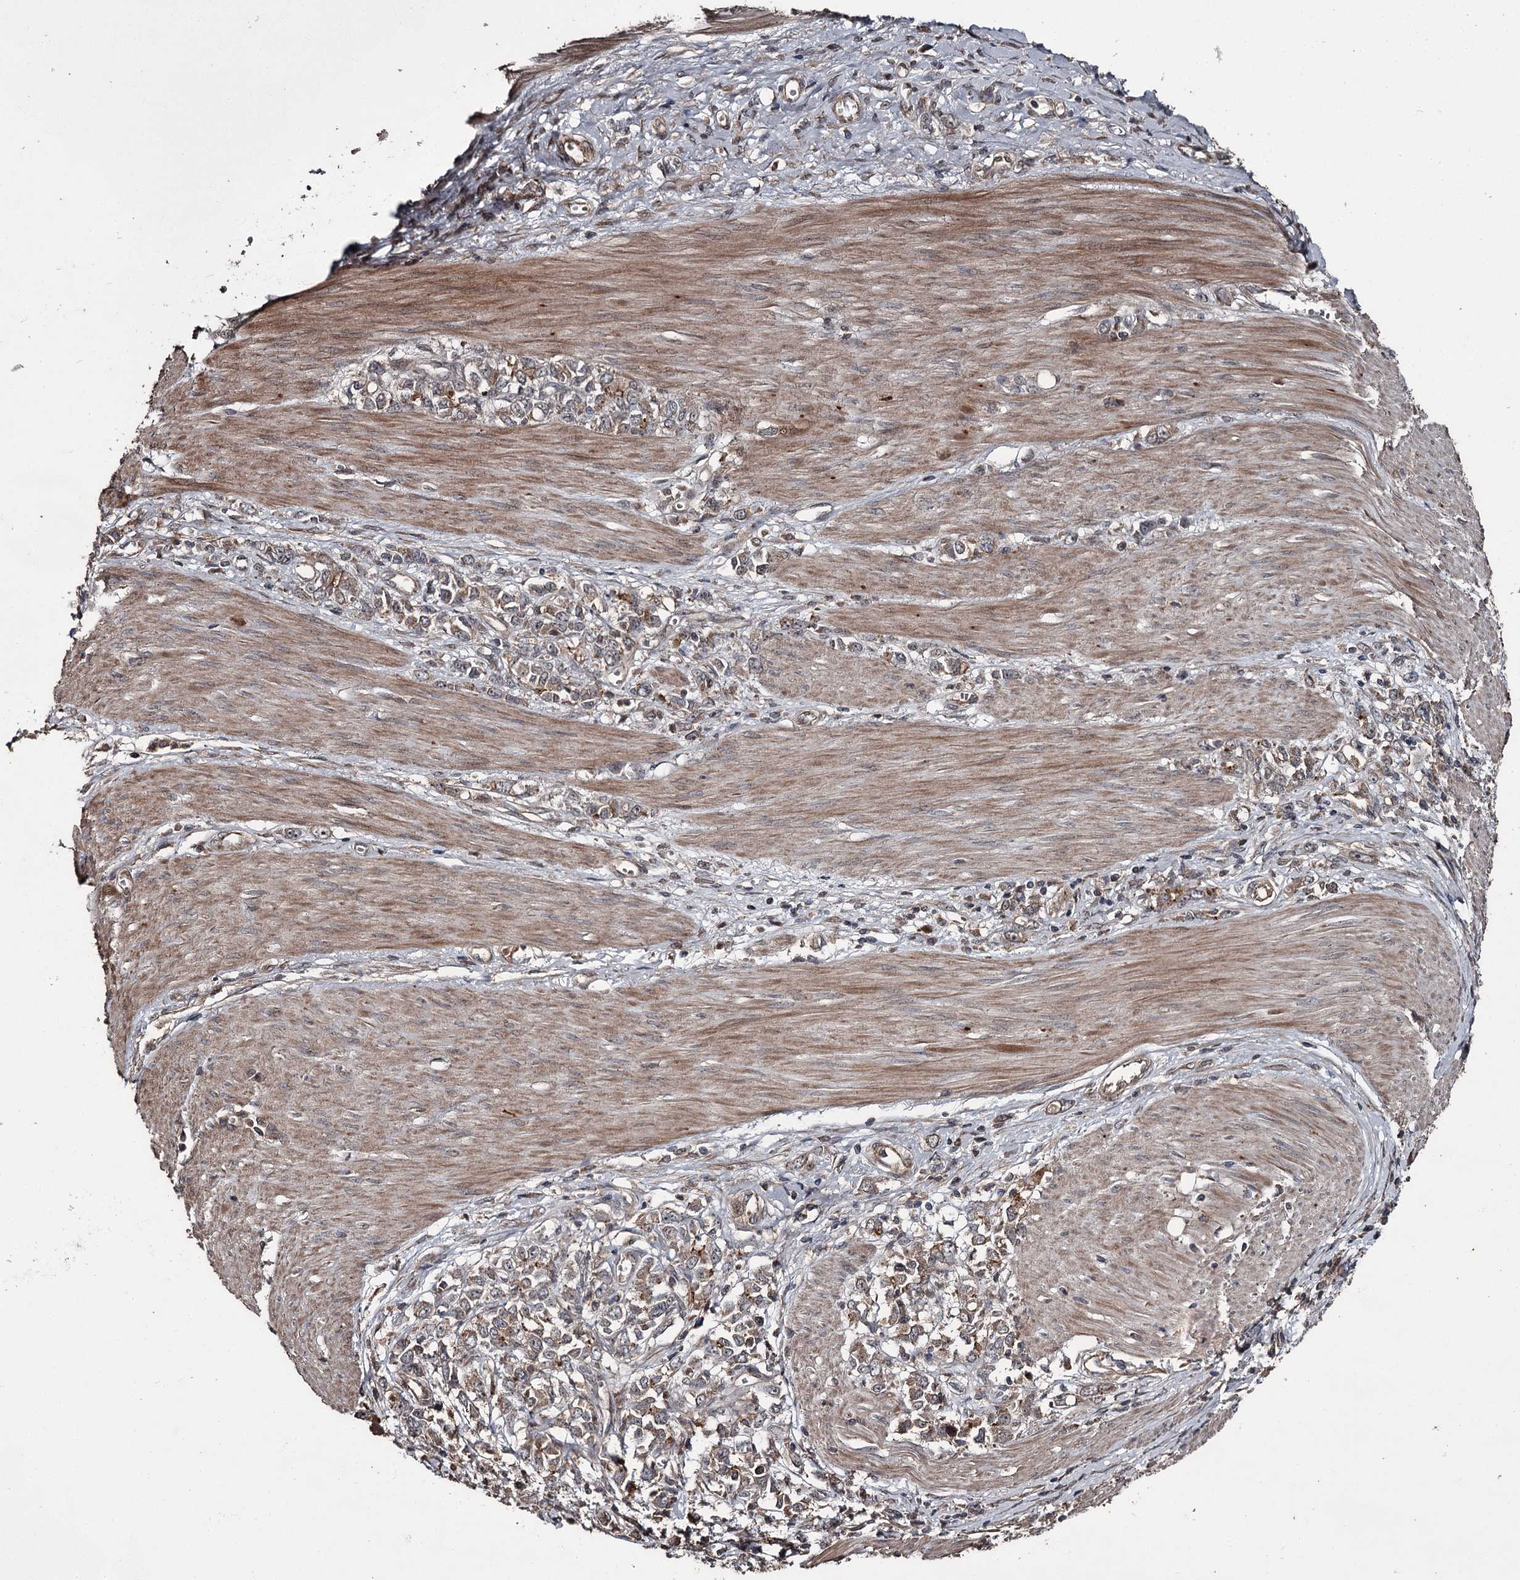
{"staining": {"intensity": "moderate", "quantity": ">75%", "location": "cytoplasmic/membranous"}, "tissue": "stomach cancer", "cell_type": "Tumor cells", "image_type": "cancer", "snomed": [{"axis": "morphology", "description": "Adenocarcinoma, NOS"}, {"axis": "topography", "description": "Stomach"}], "caption": "A medium amount of moderate cytoplasmic/membranous expression is present in about >75% of tumor cells in stomach cancer (adenocarcinoma) tissue.", "gene": "RAB21", "patient": {"sex": "female", "age": 76}}